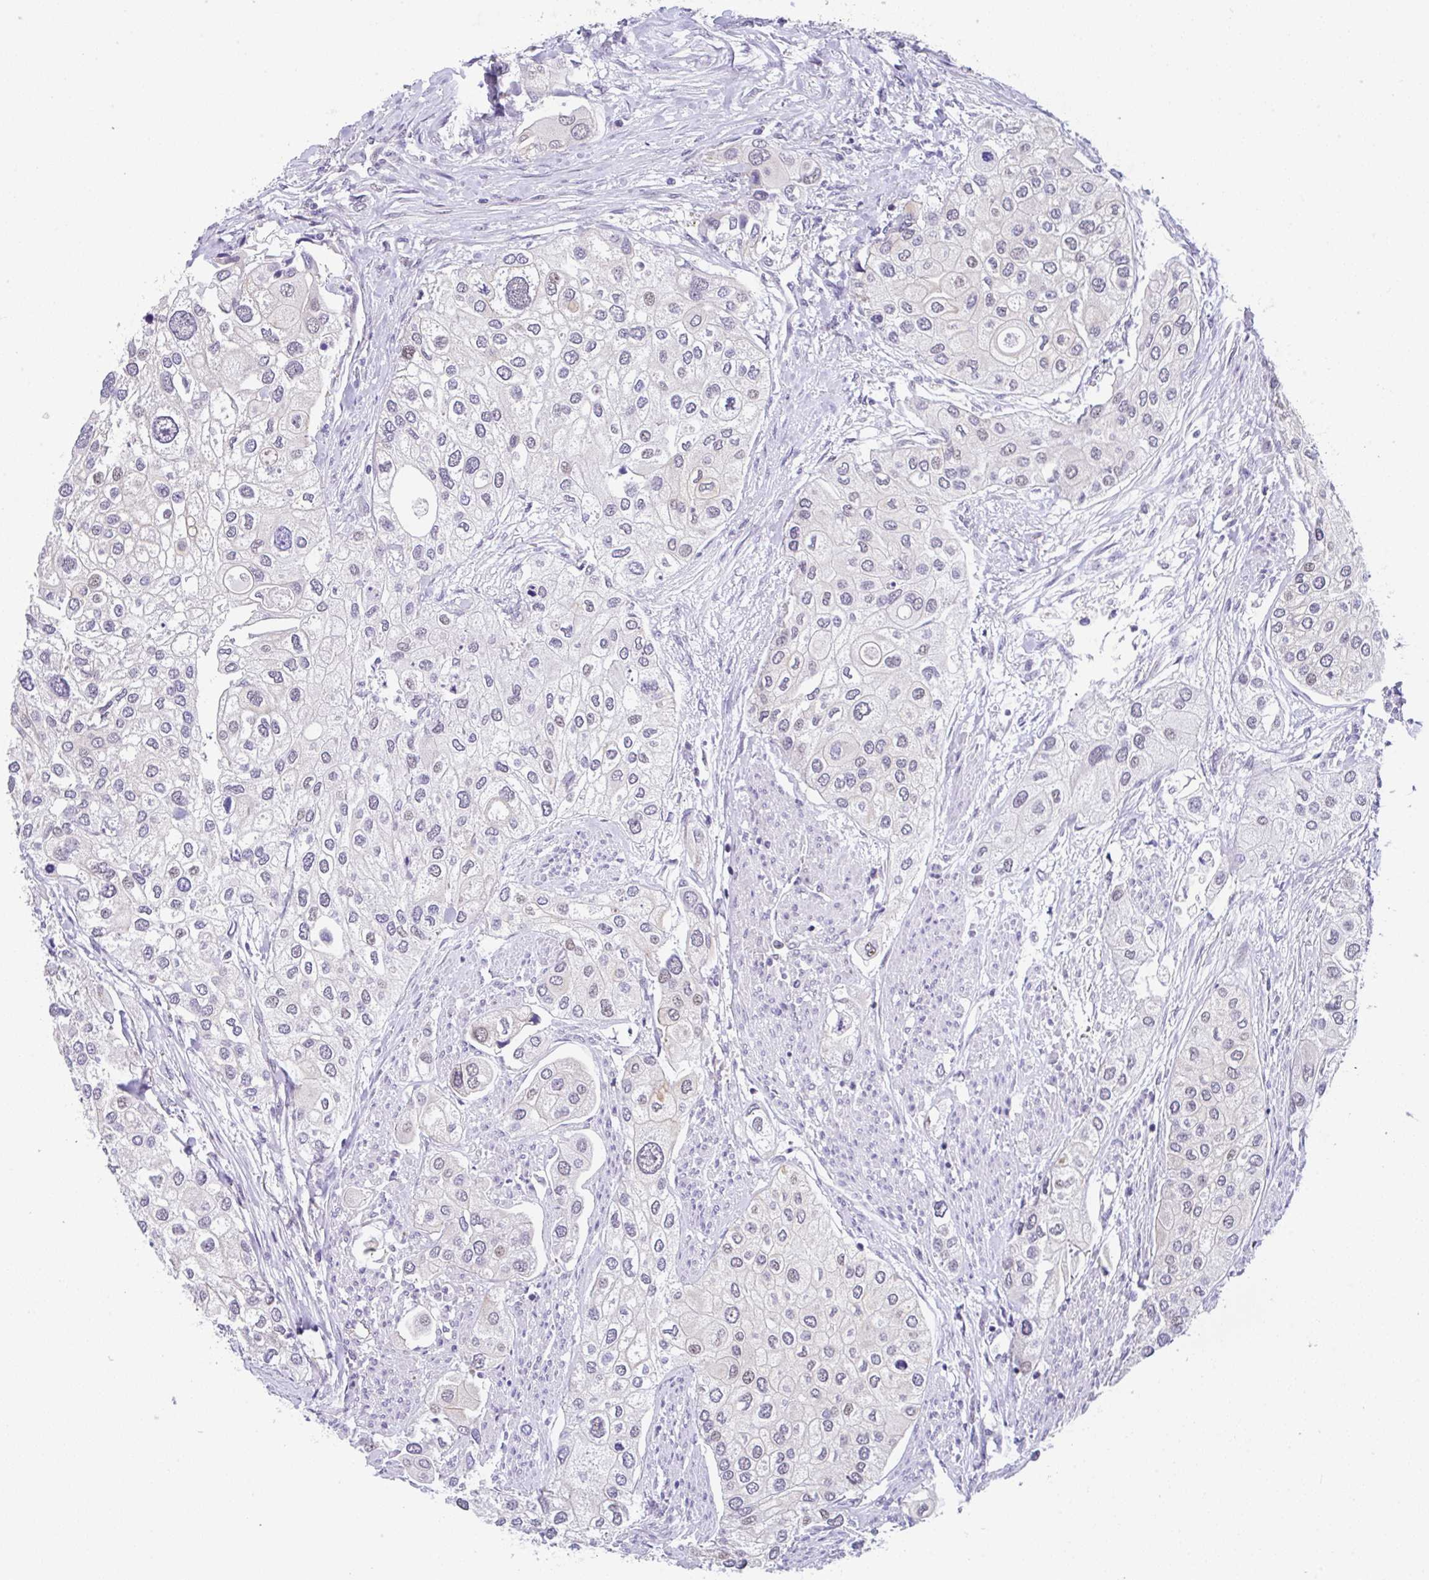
{"staining": {"intensity": "negative", "quantity": "none", "location": "none"}, "tissue": "urothelial cancer", "cell_type": "Tumor cells", "image_type": "cancer", "snomed": [{"axis": "morphology", "description": "Urothelial carcinoma, High grade"}, {"axis": "topography", "description": "Urinary bladder"}], "caption": "Immunohistochemical staining of urothelial cancer shows no significant positivity in tumor cells.", "gene": "CGNL1", "patient": {"sex": "male", "age": 64}}